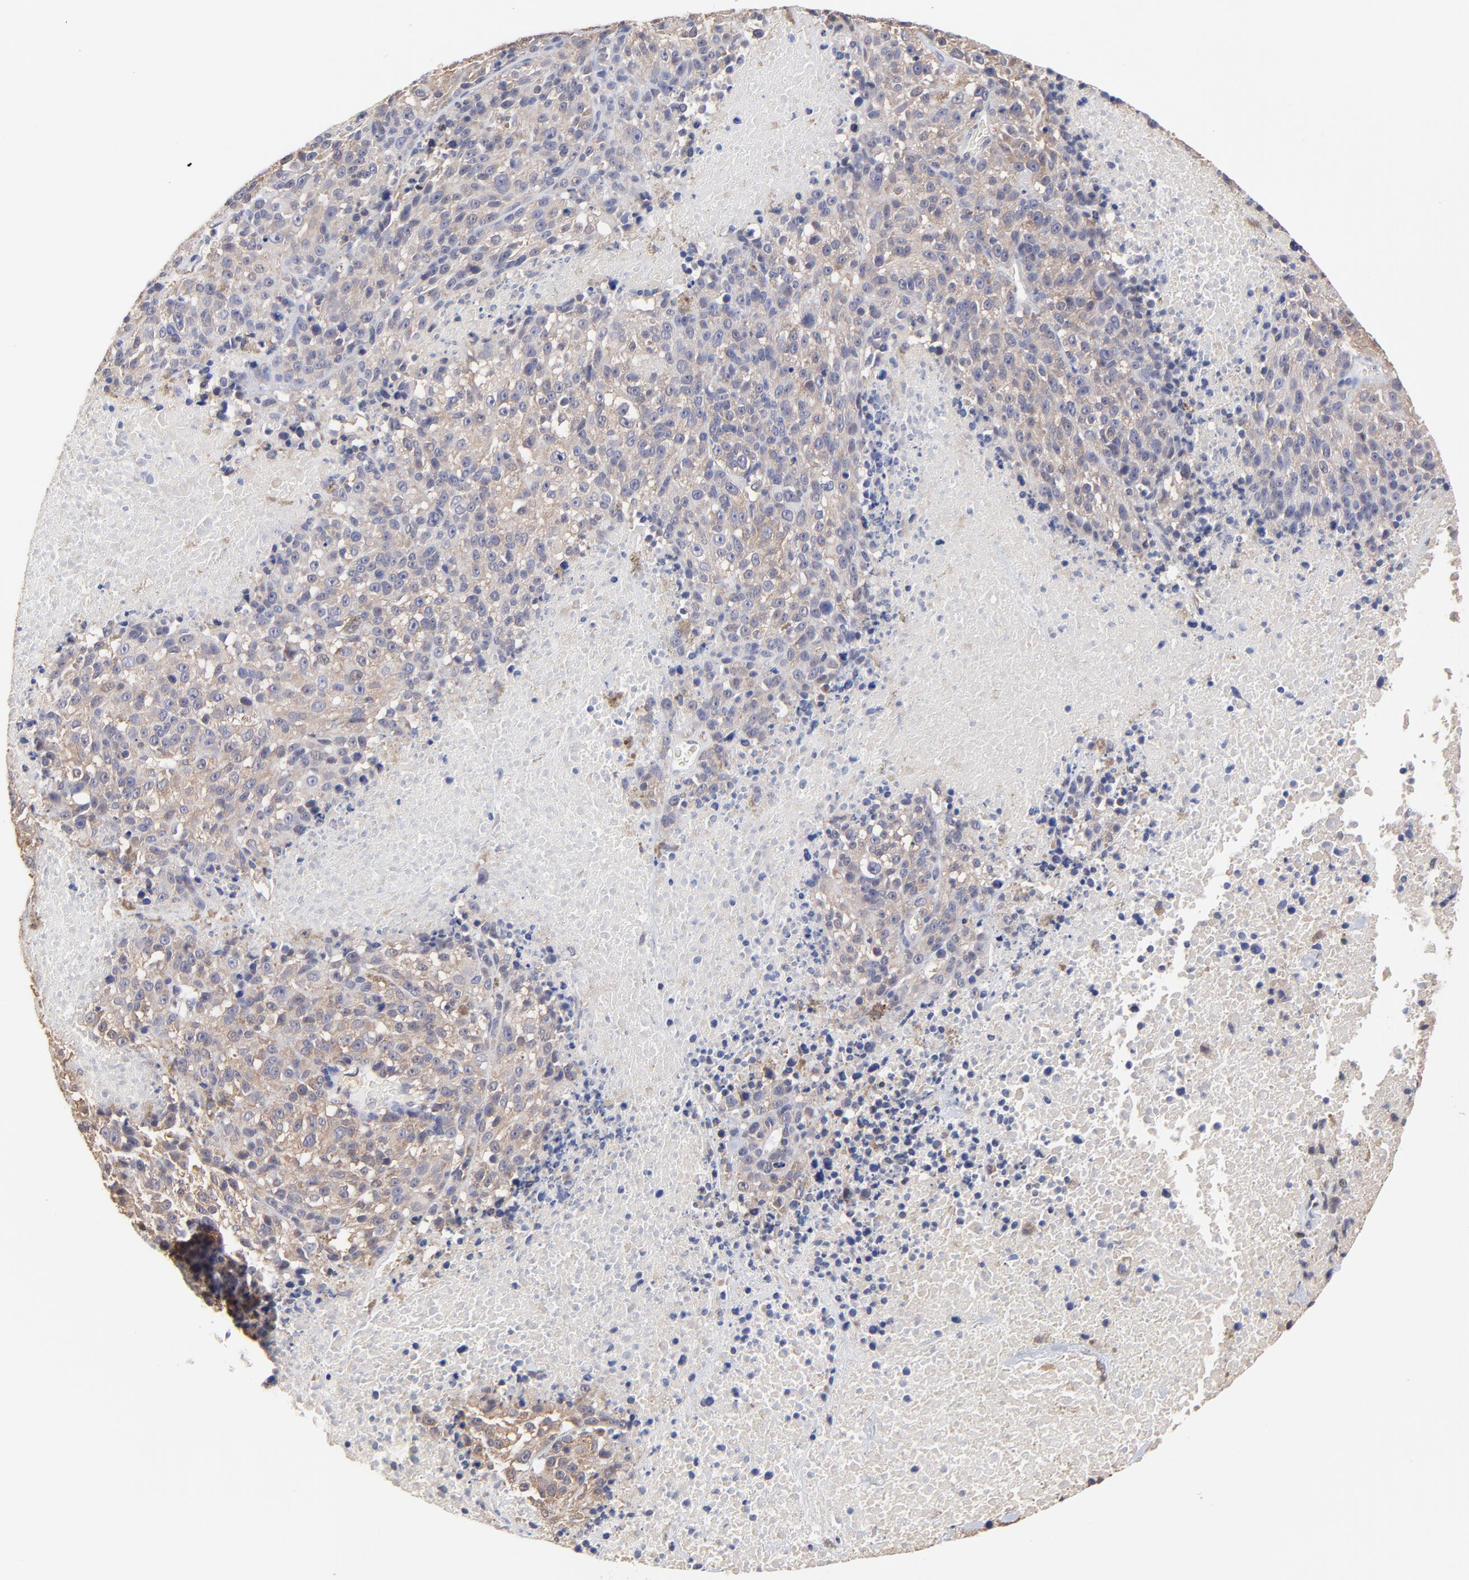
{"staining": {"intensity": "weak", "quantity": ">75%", "location": "cytoplasmic/membranous"}, "tissue": "melanoma", "cell_type": "Tumor cells", "image_type": "cancer", "snomed": [{"axis": "morphology", "description": "Malignant melanoma, Metastatic site"}, {"axis": "topography", "description": "Cerebral cortex"}], "caption": "This photomicrograph displays IHC staining of malignant melanoma (metastatic site), with low weak cytoplasmic/membranous expression in about >75% of tumor cells.", "gene": "CCT2", "patient": {"sex": "female", "age": 52}}